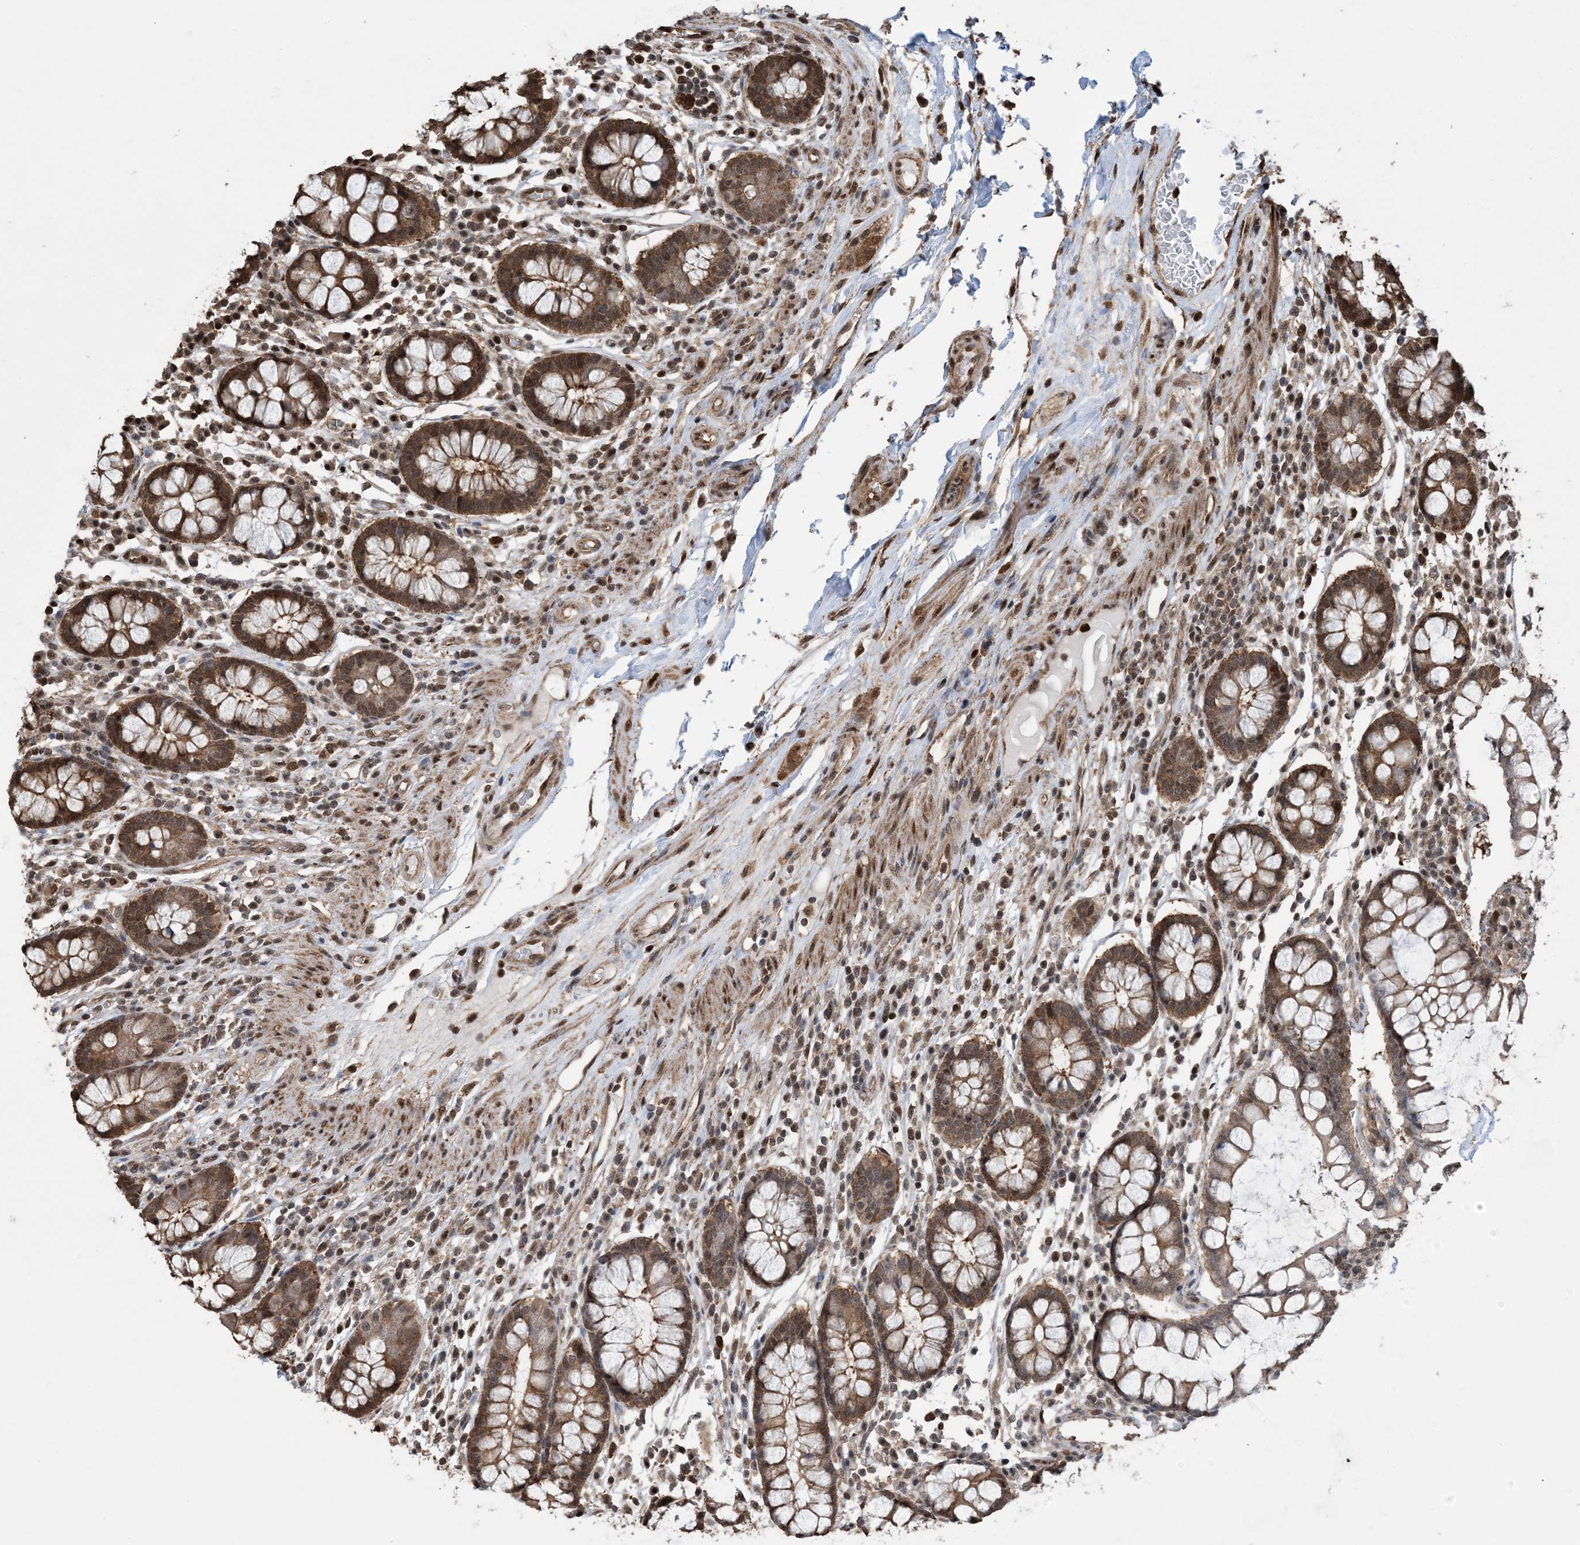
{"staining": {"intensity": "moderate", "quantity": ">75%", "location": "cytoplasmic/membranous,nuclear"}, "tissue": "colon", "cell_type": "Endothelial cells", "image_type": "normal", "snomed": [{"axis": "morphology", "description": "Normal tissue, NOS"}, {"axis": "topography", "description": "Colon"}], "caption": "This histopathology image shows normal colon stained with immunohistochemistry (IHC) to label a protein in brown. The cytoplasmic/membranous,nuclear of endothelial cells show moderate positivity for the protein. Nuclei are counter-stained blue.", "gene": "HSPA1A", "patient": {"sex": "female", "age": 79}}